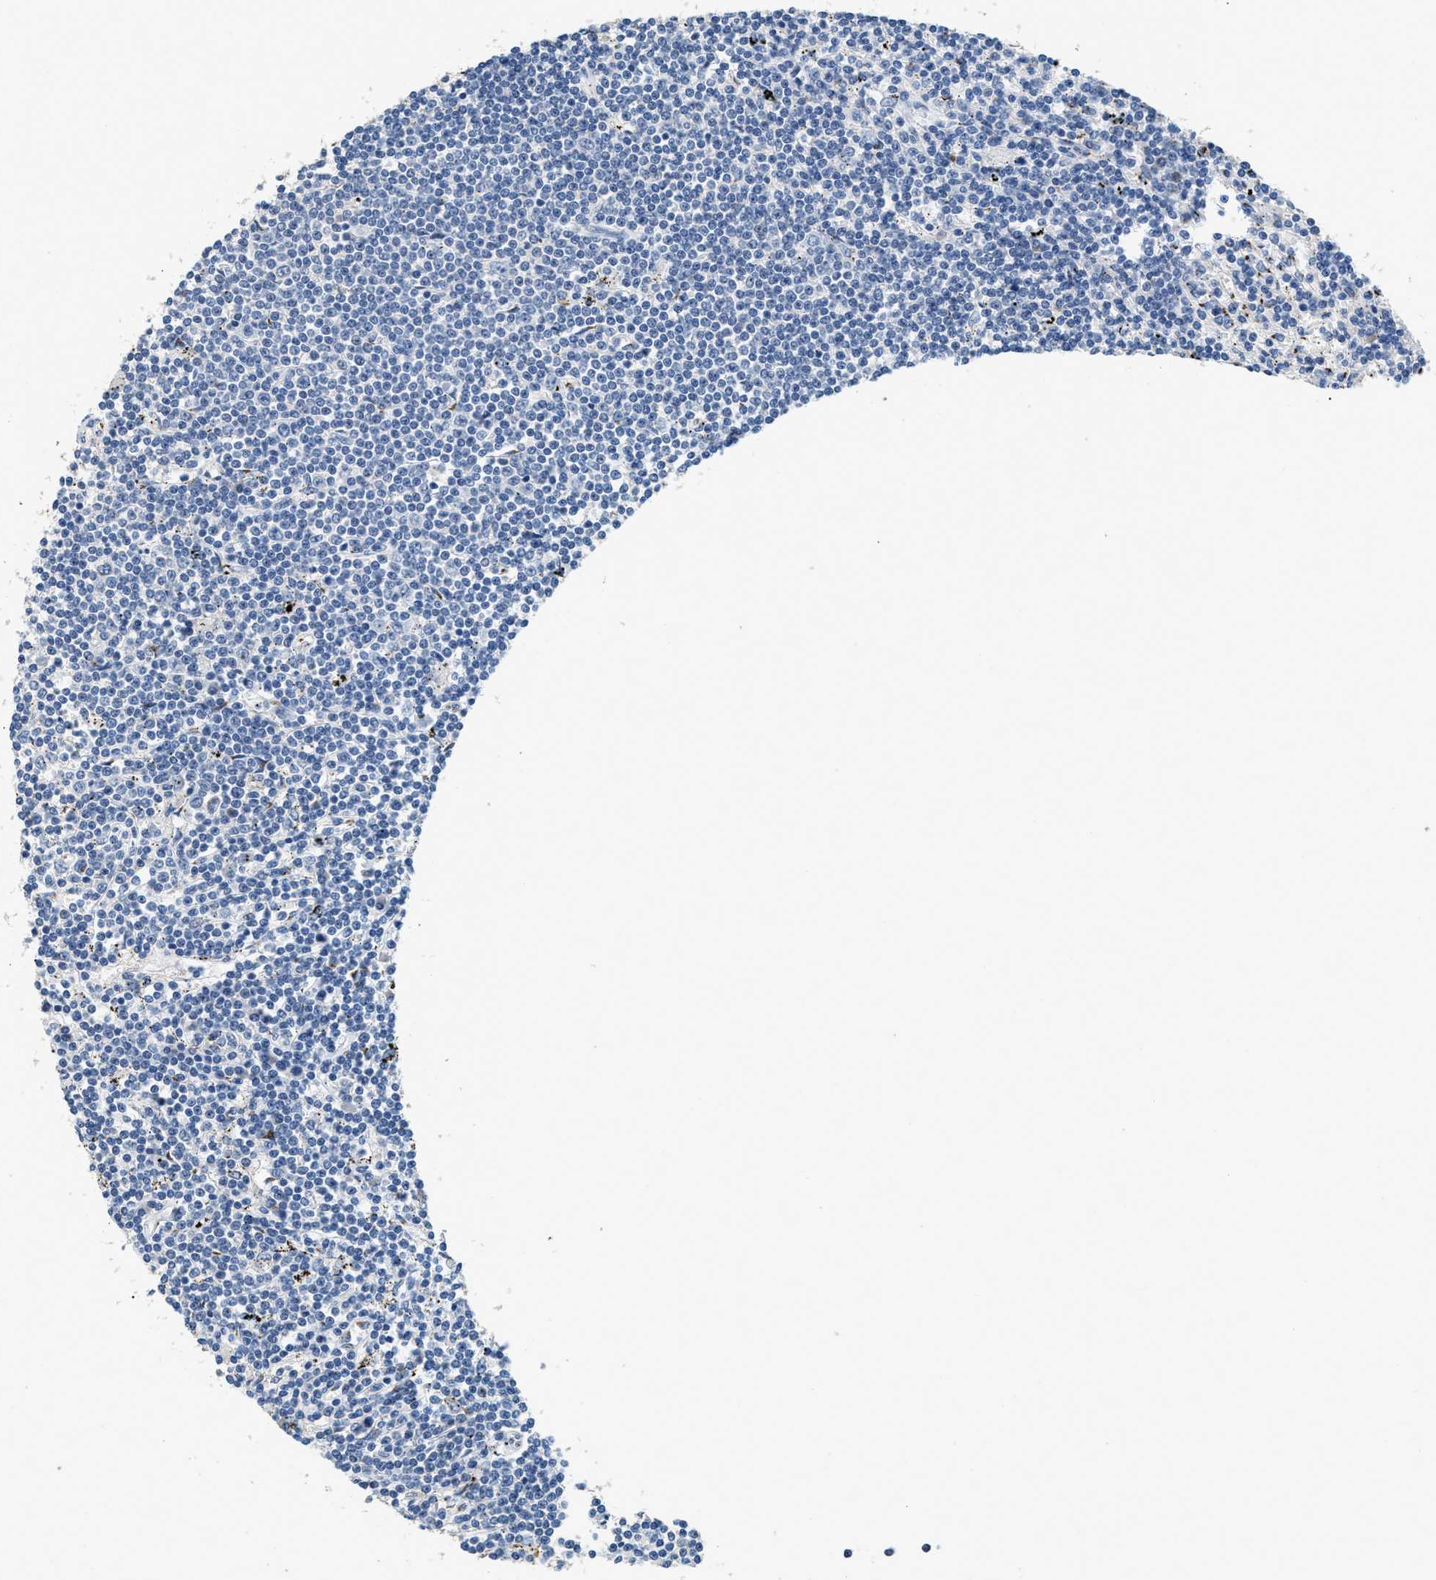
{"staining": {"intensity": "negative", "quantity": "none", "location": "none"}, "tissue": "lymphoma", "cell_type": "Tumor cells", "image_type": "cancer", "snomed": [{"axis": "morphology", "description": "Malignant lymphoma, non-Hodgkin's type, Low grade"}, {"axis": "topography", "description": "Spleen"}], "caption": "Immunohistochemistry histopathology image of human malignant lymphoma, non-Hodgkin's type (low-grade) stained for a protein (brown), which displays no positivity in tumor cells.", "gene": "GOLM1", "patient": {"sex": "male", "age": 76}}